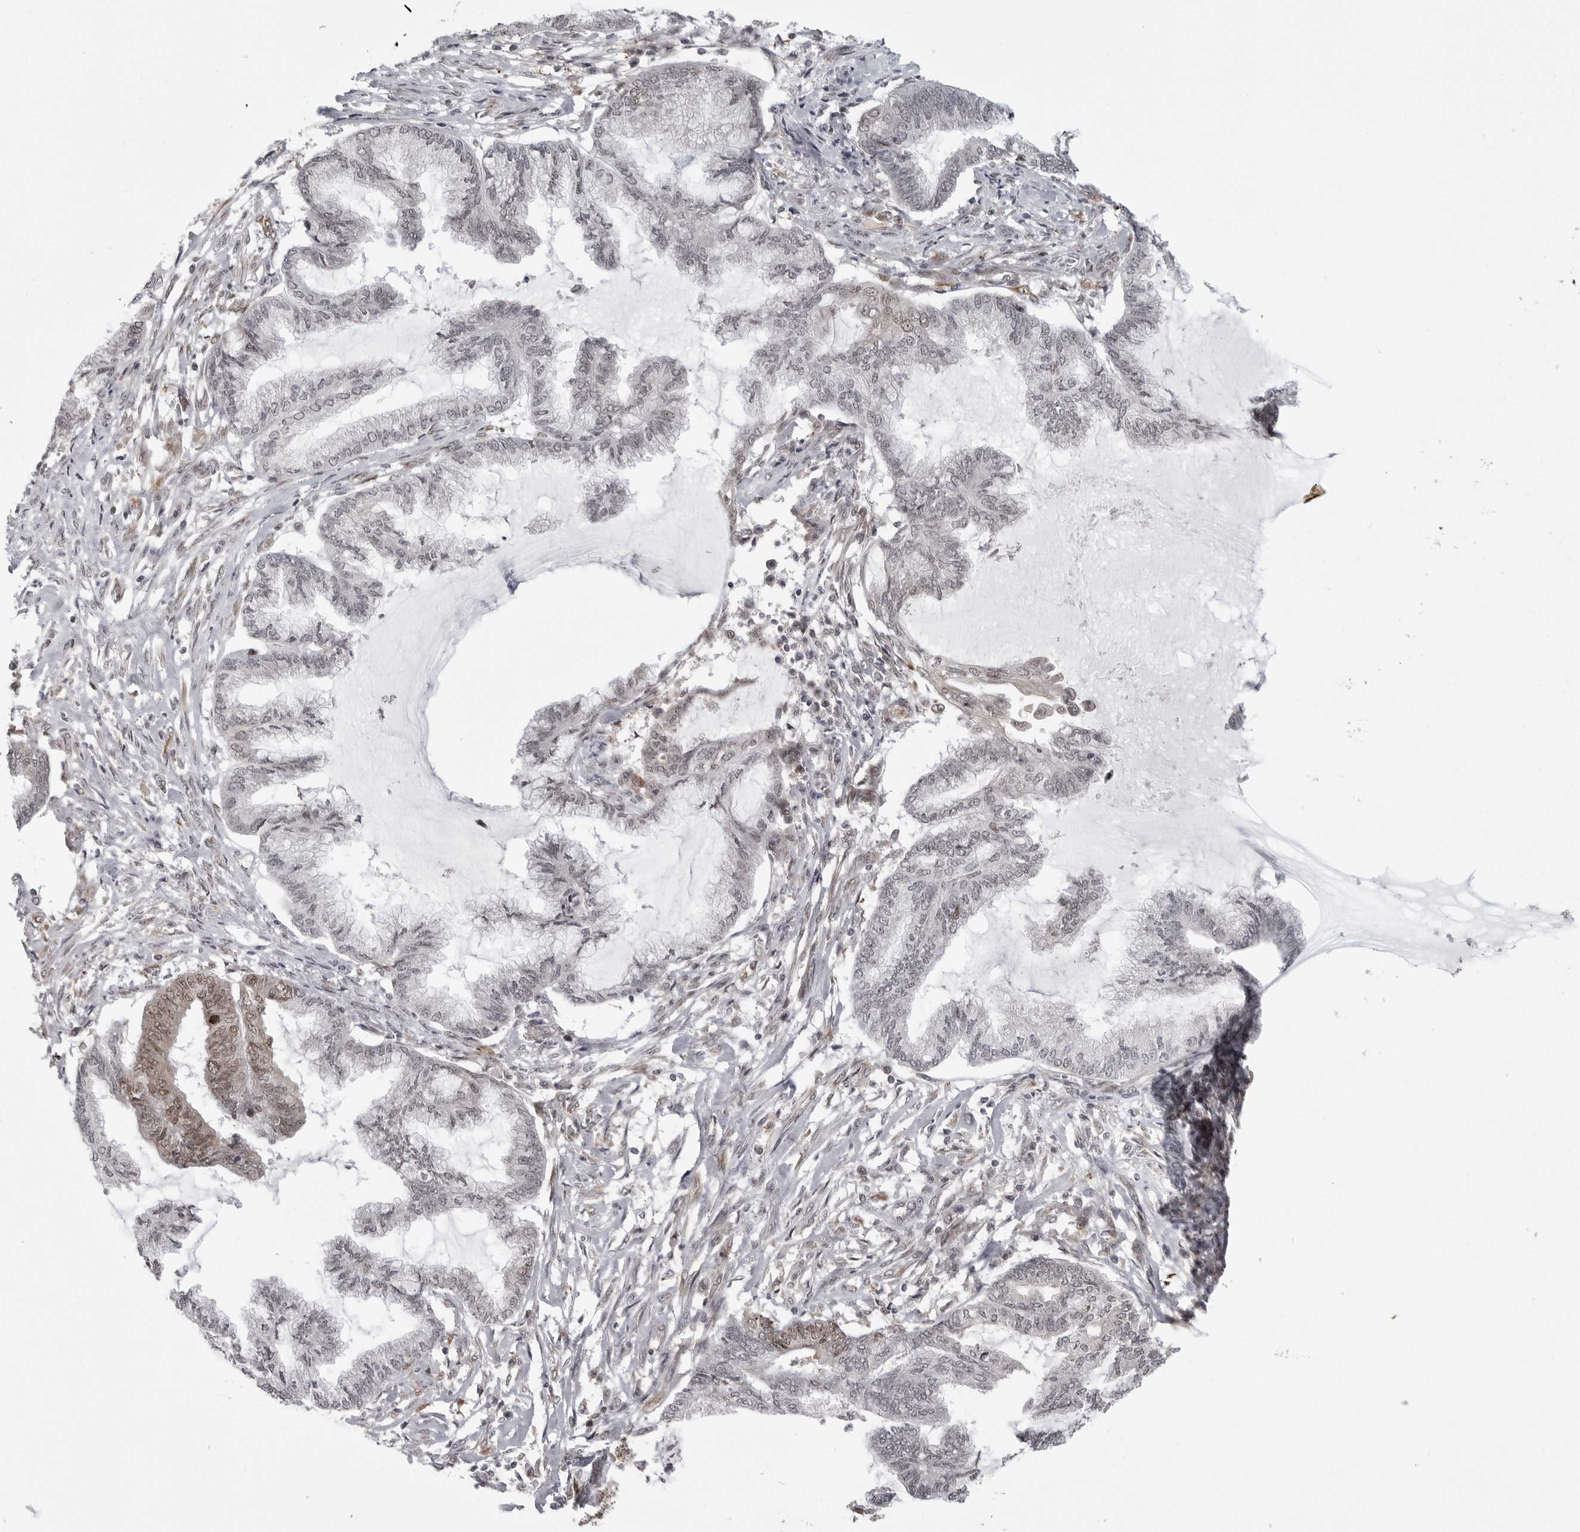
{"staining": {"intensity": "weak", "quantity": "<25%", "location": "nuclear"}, "tissue": "endometrial cancer", "cell_type": "Tumor cells", "image_type": "cancer", "snomed": [{"axis": "morphology", "description": "Adenocarcinoma, NOS"}, {"axis": "topography", "description": "Endometrium"}], "caption": "Tumor cells show no significant protein positivity in endometrial cancer (adenocarcinoma).", "gene": "PRDM10", "patient": {"sex": "female", "age": 86}}